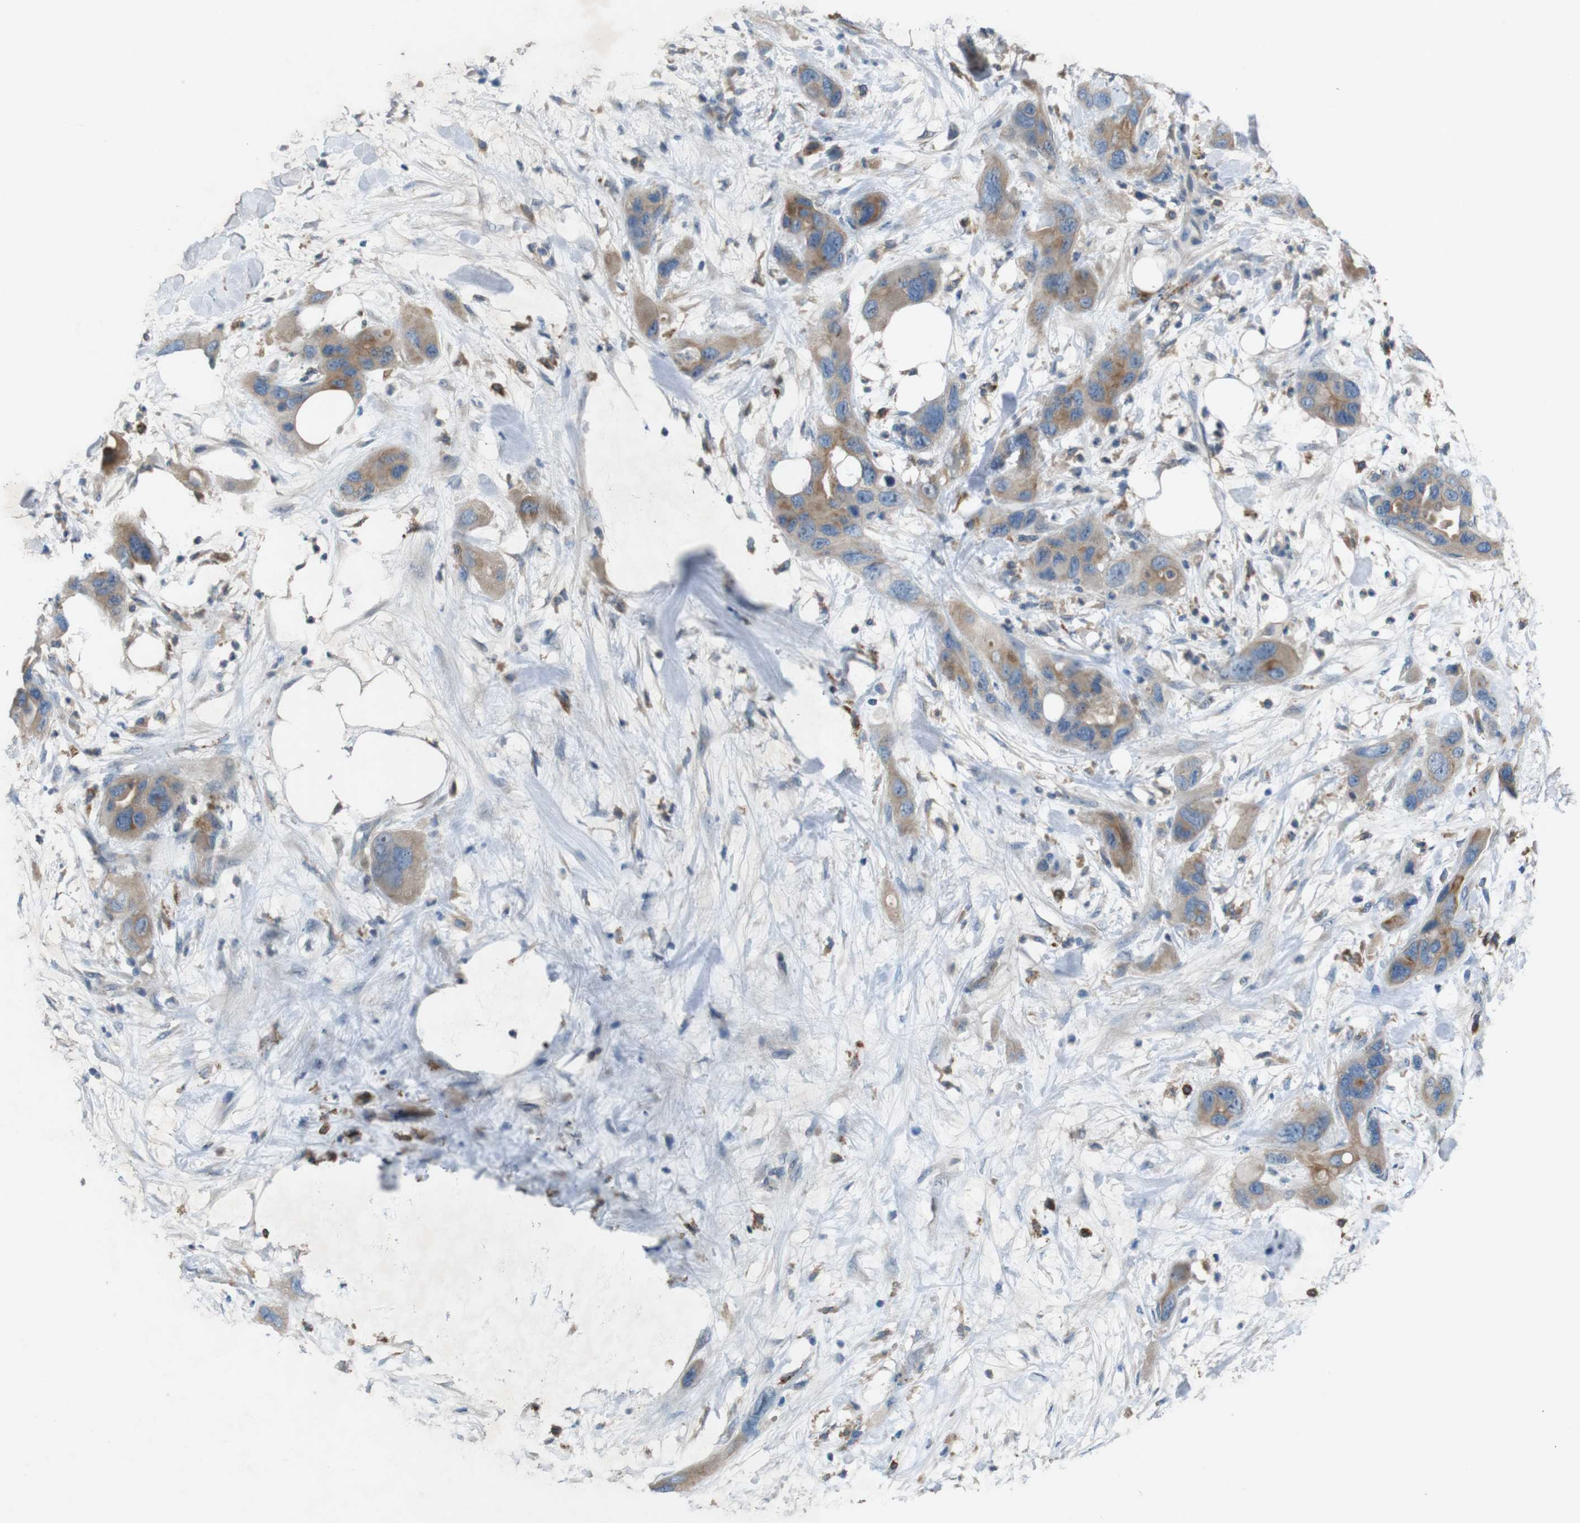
{"staining": {"intensity": "moderate", "quantity": ">75%", "location": "cytoplasmic/membranous"}, "tissue": "pancreatic cancer", "cell_type": "Tumor cells", "image_type": "cancer", "snomed": [{"axis": "morphology", "description": "Adenocarcinoma, NOS"}, {"axis": "topography", "description": "Pancreas"}], "caption": "High-magnification brightfield microscopy of pancreatic adenocarcinoma stained with DAB (brown) and counterstained with hematoxylin (blue). tumor cells exhibit moderate cytoplasmic/membranous positivity is appreciated in approximately>75% of cells.", "gene": "MOGAT3", "patient": {"sex": "female", "age": 71}}